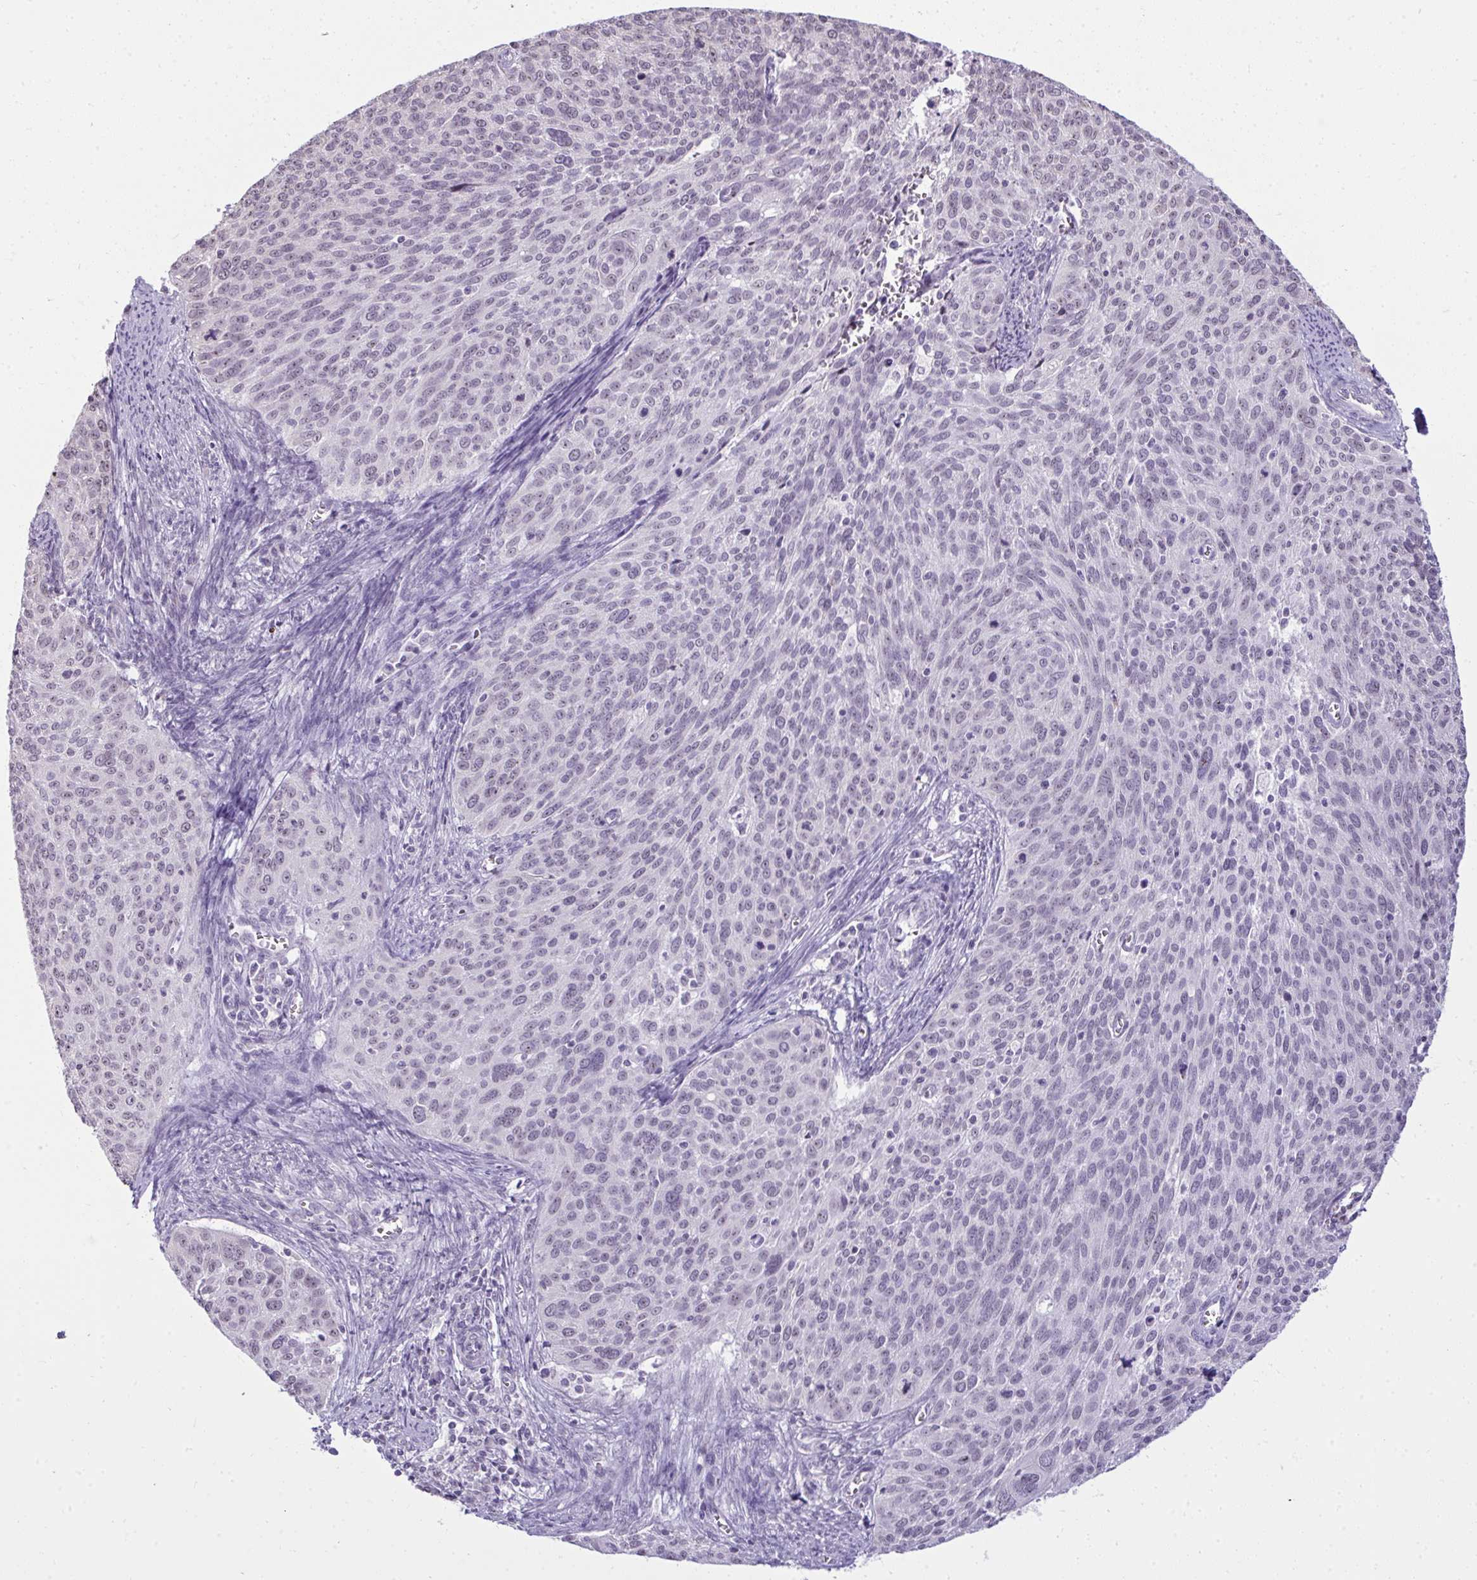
{"staining": {"intensity": "negative", "quantity": "none", "location": "none"}, "tissue": "cervical cancer", "cell_type": "Tumor cells", "image_type": "cancer", "snomed": [{"axis": "morphology", "description": "Squamous cell carcinoma, NOS"}, {"axis": "topography", "description": "Cervix"}], "caption": "Cervical cancer (squamous cell carcinoma) stained for a protein using immunohistochemistry (IHC) exhibits no staining tumor cells.", "gene": "NPPA", "patient": {"sex": "female", "age": 39}}